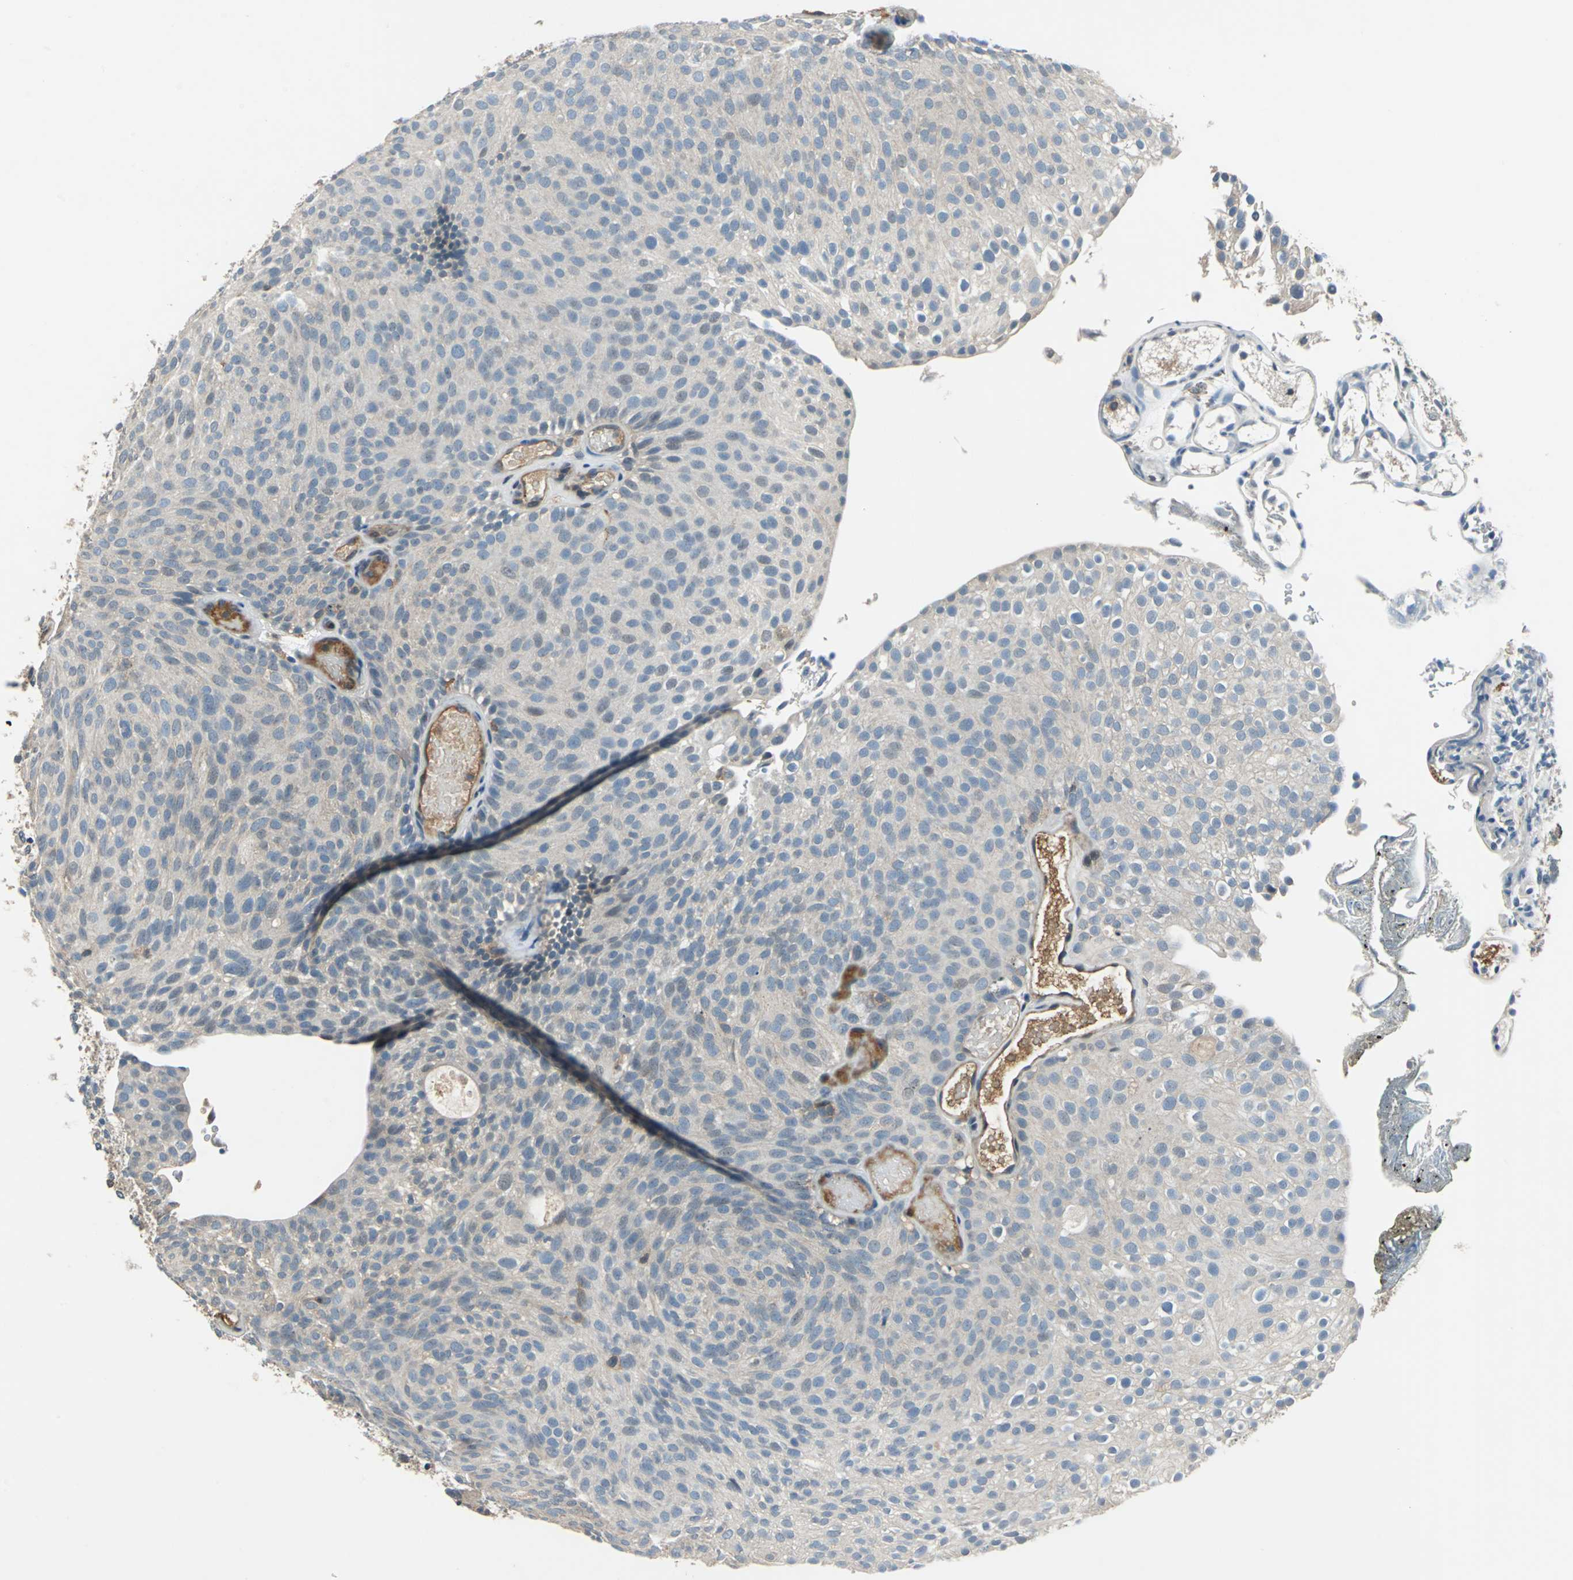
{"staining": {"intensity": "weak", "quantity": ">75%", "location": "cytoplasmic/membranous"}, "tissue": "urothelial cancer", "cell_type": "Tumor cells", "image_type": "cancer", "snomed": [{"axis": "morphology", "description": "Urothelial carcinoma, Low grade"}, {"axis": "topography", "description": "Urinary bladder"}], "caption": "IHC histopathology image of neoplastic tissue: human urothelial cancer stained using IHC demonstrates low levels of weak protein expression localized specifically in the cytoplasmic/membranous of tumor cells, appearing as a cytoplasmic/membranous brown color.", "gene": "SLC19A2", "patient": {"sex": "male", "age": 78}}